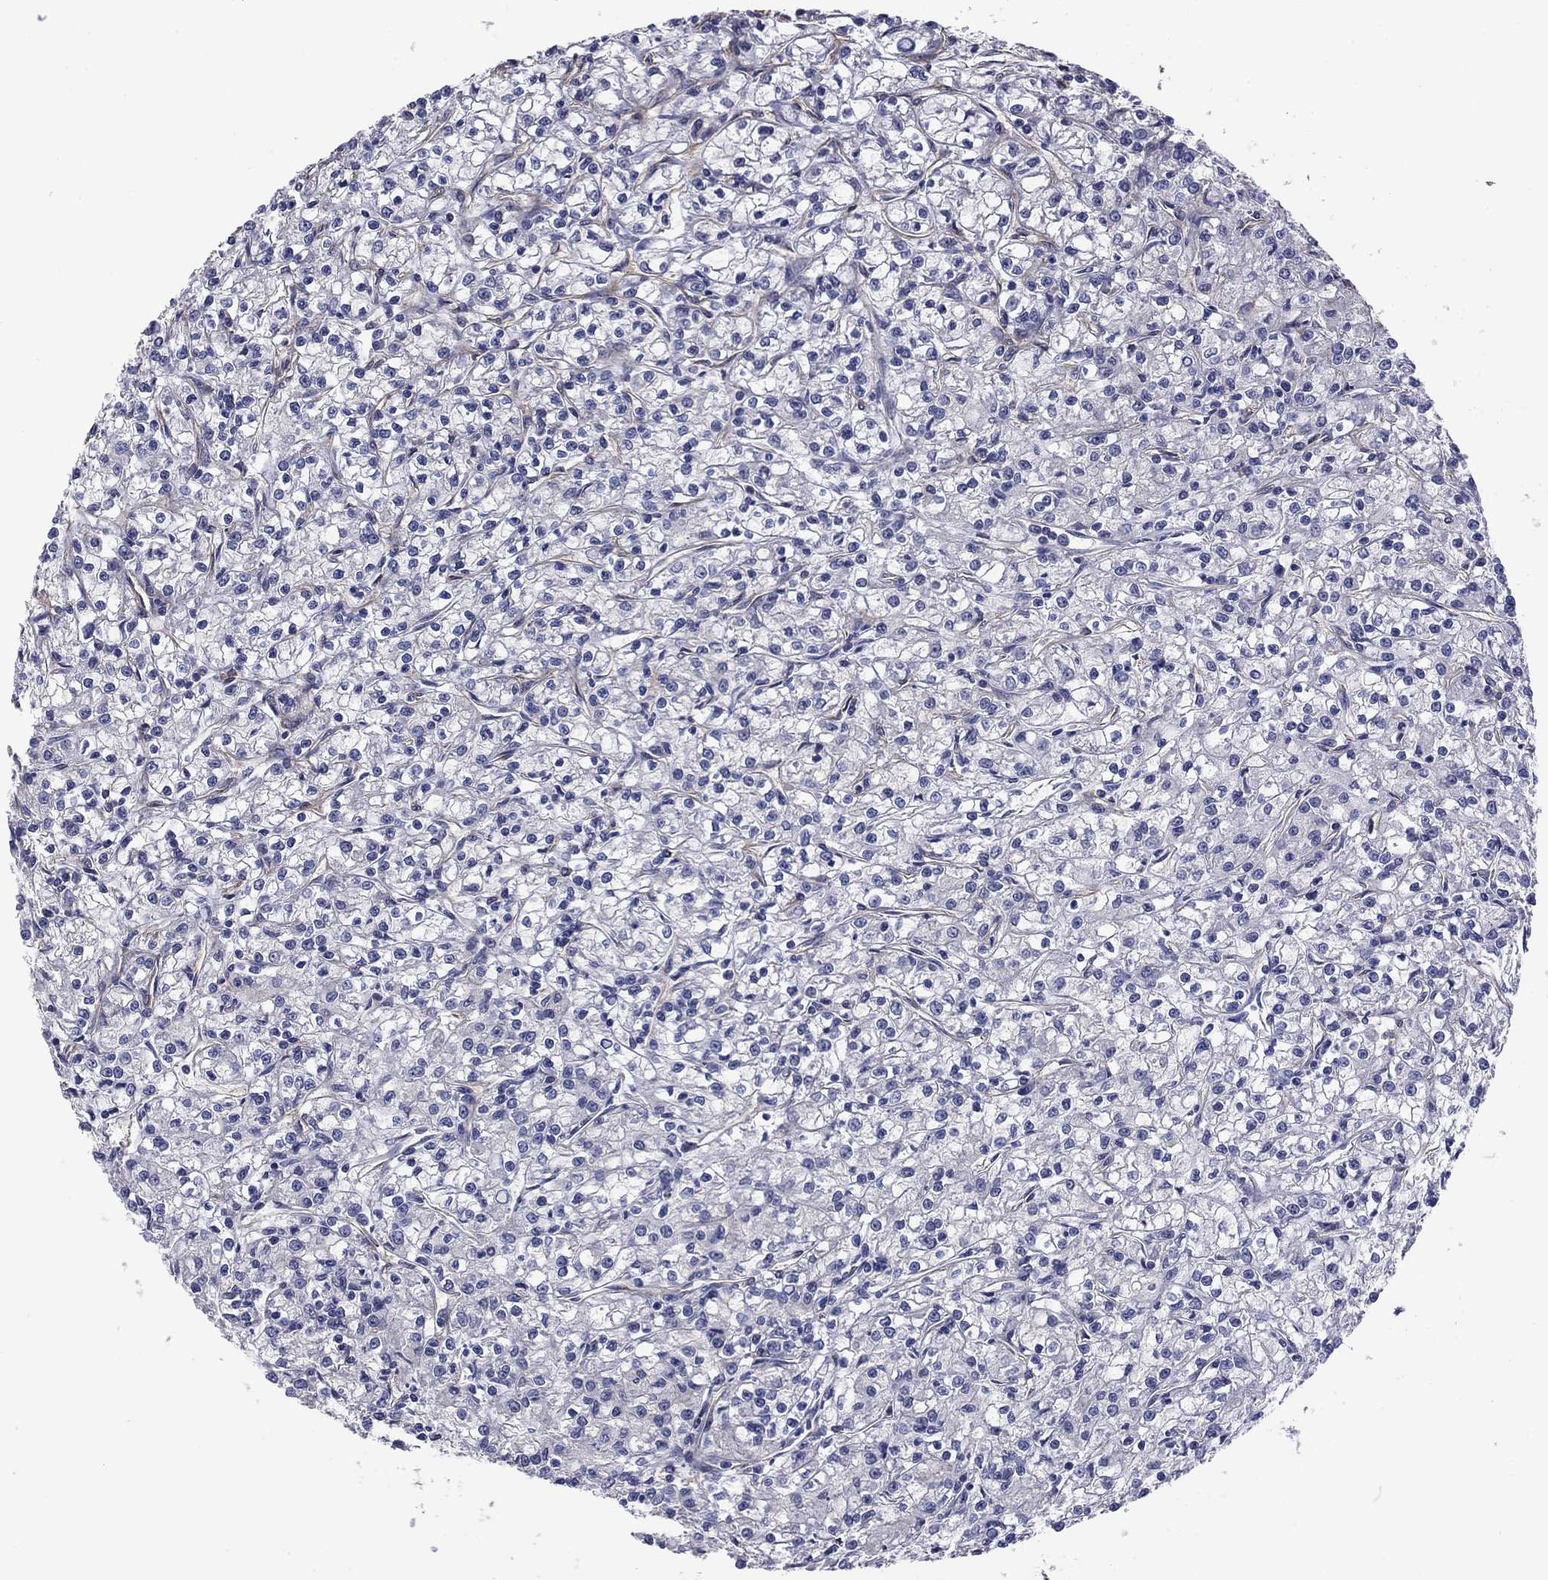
{"staining": {"intensity": "negative", "quantity": "none", "location": "none"}, "tissue": "renal cancer", "cell_type": "Tumor cells", "image_type": "cancer", "snomed": [{"axis": "morphology", "description": "Adenocarcinoma, NOS"}, {"axis": "topography", "description": "Kidney"}], "caption": "DAB immunohistochemical staining of renal adenocarcinoma shows no significant staining in tumor cells.", "gene": "TCHH", "patient": {"sex": "female", "age": 59}}